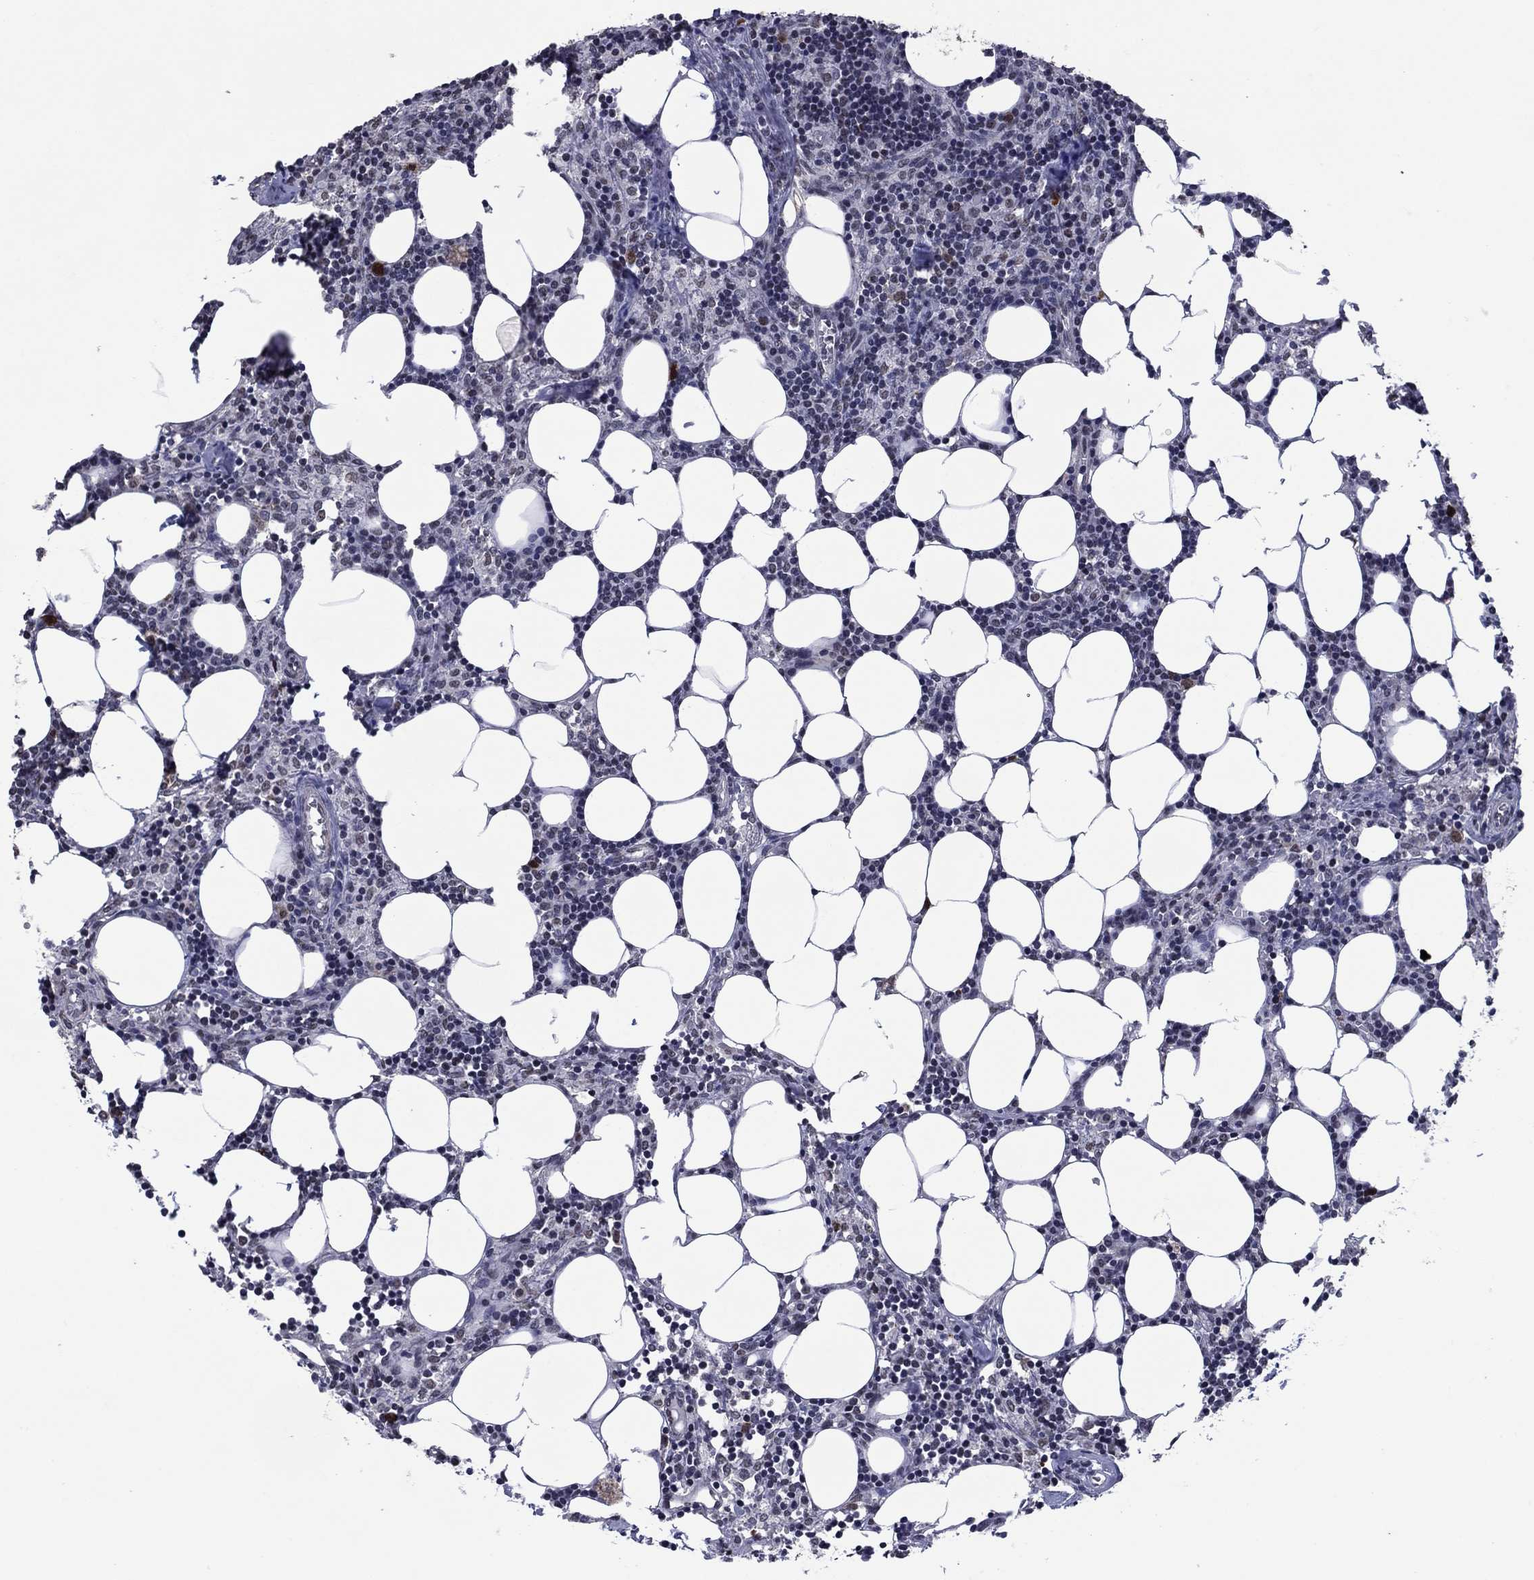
{"staining": {"intensity": "strong", "quantity": "25%-75%", "location": "cytoplasmic/membranous,nuclear"}, "tissue": "lymph node", "cell_type": "Germinal center cells", "image_type": "normal", "snomed": [{"axis": "morphology", "description": "Normal tissue, NOS"}, {"axis": "topography", "description": "Lymph node"}], "caption": "Immunohistochemical staining of benign lymph node reveals high levels of strong cytoplasmic/membranous,nuclear staining in about 25%-75% of germinal center cells. (DAB IHC with brightfield microscopy, high magnification).", "gene": "TYMS", "patient": {"sex": "female", "age": 52}}